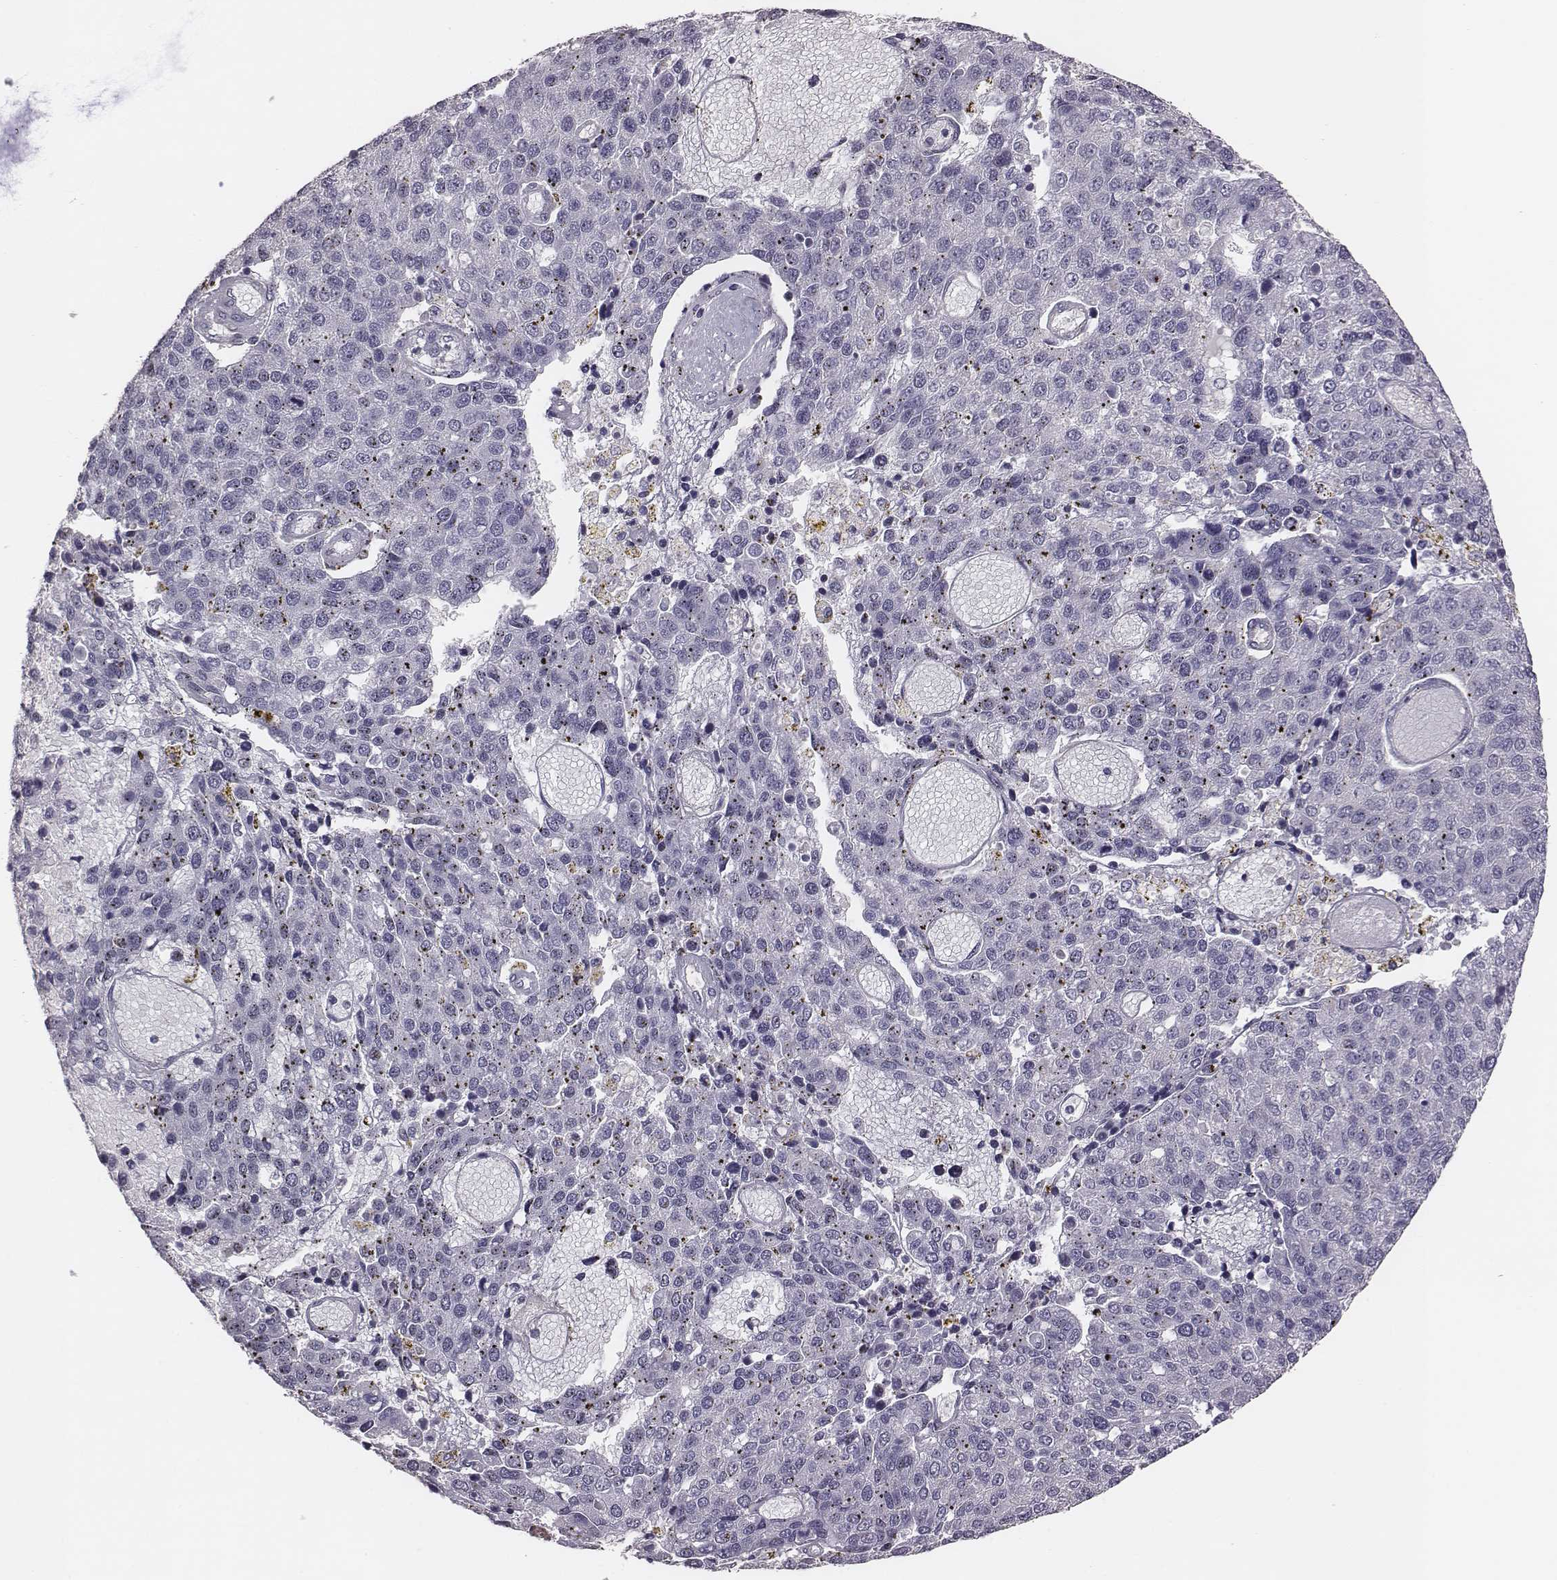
{"staining": {"intensity": "negative", "quantity": "none", "location": "none"}, "tissue": "pancreatic cancer", "cell_type": "Tumor cells", "image_type": "cancer", "snomed": [{"axis": "morphology", "description": "Adenocarcinoma, NOS"}, {"axis": "topography", "description": "Pancreas"}], "caption": "DAB immunohistochemical staining of pancreatic adenocarcinoma demonstrates no significant expression in tumor cells.", "gene": "SCARF1", "patient": {"sex": "female", "age": 61}}